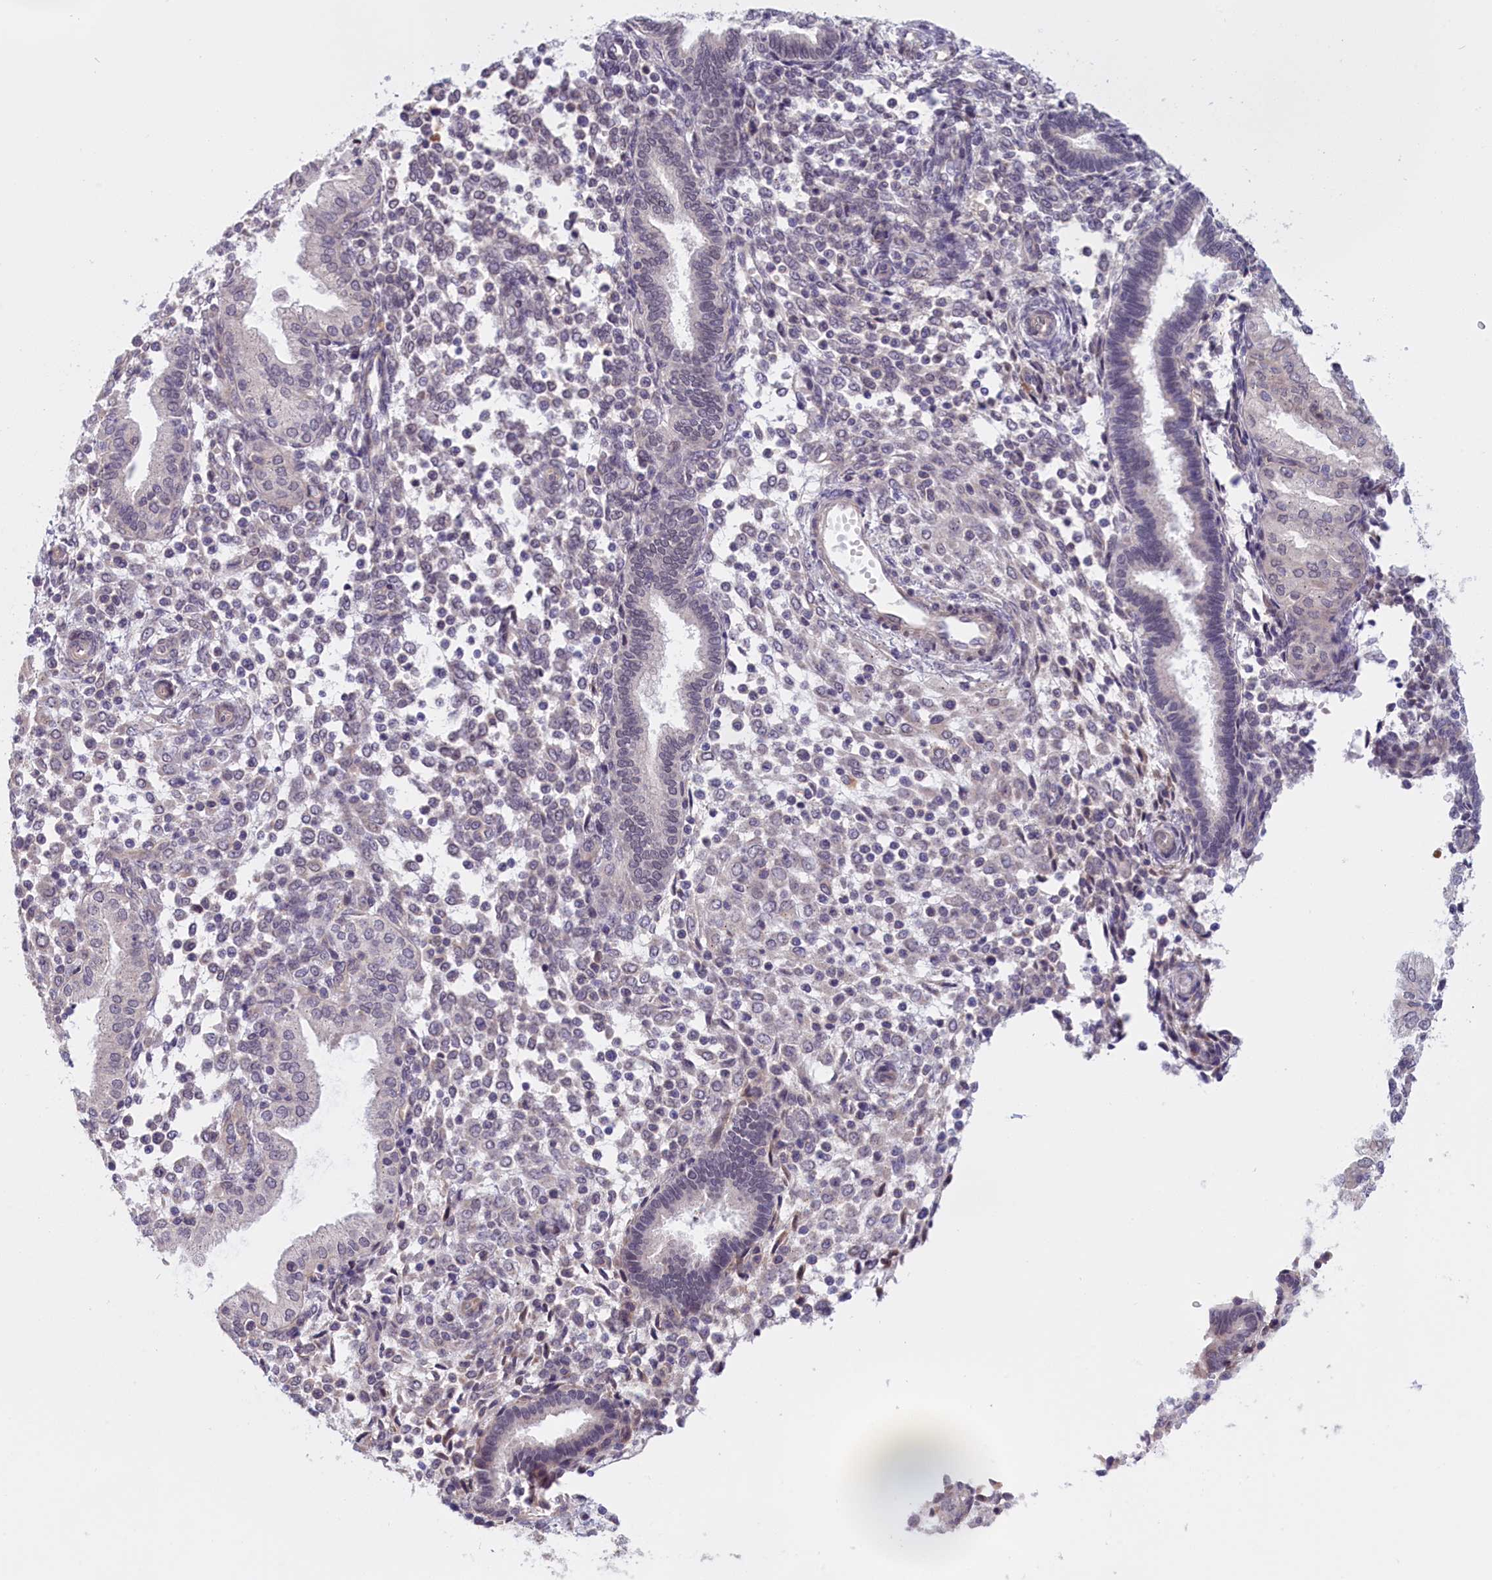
{"staining": {"intensity": "negative", "quantity": "none", "location": "none"}, "tissue": "endometrium", "cell_type": "Cells in endometrial stroma", "image_type": "normal", "snomed": [{"axis": "morphology", "description": "Normal tissue, NOS"}, {"axis": "topography", "description": "Endometrium"}], "caption": "This micrograph is of normal endometrium stained with IHC to label a protein in brown with the nuclei are counter-stained blue. There is no expression in cells in endometrial stroma. (Immunohistochemistry, brightfield microscopy, high magnification).", "gene": "IGFALS", "patient": {"sex": "female", "age": 53}}